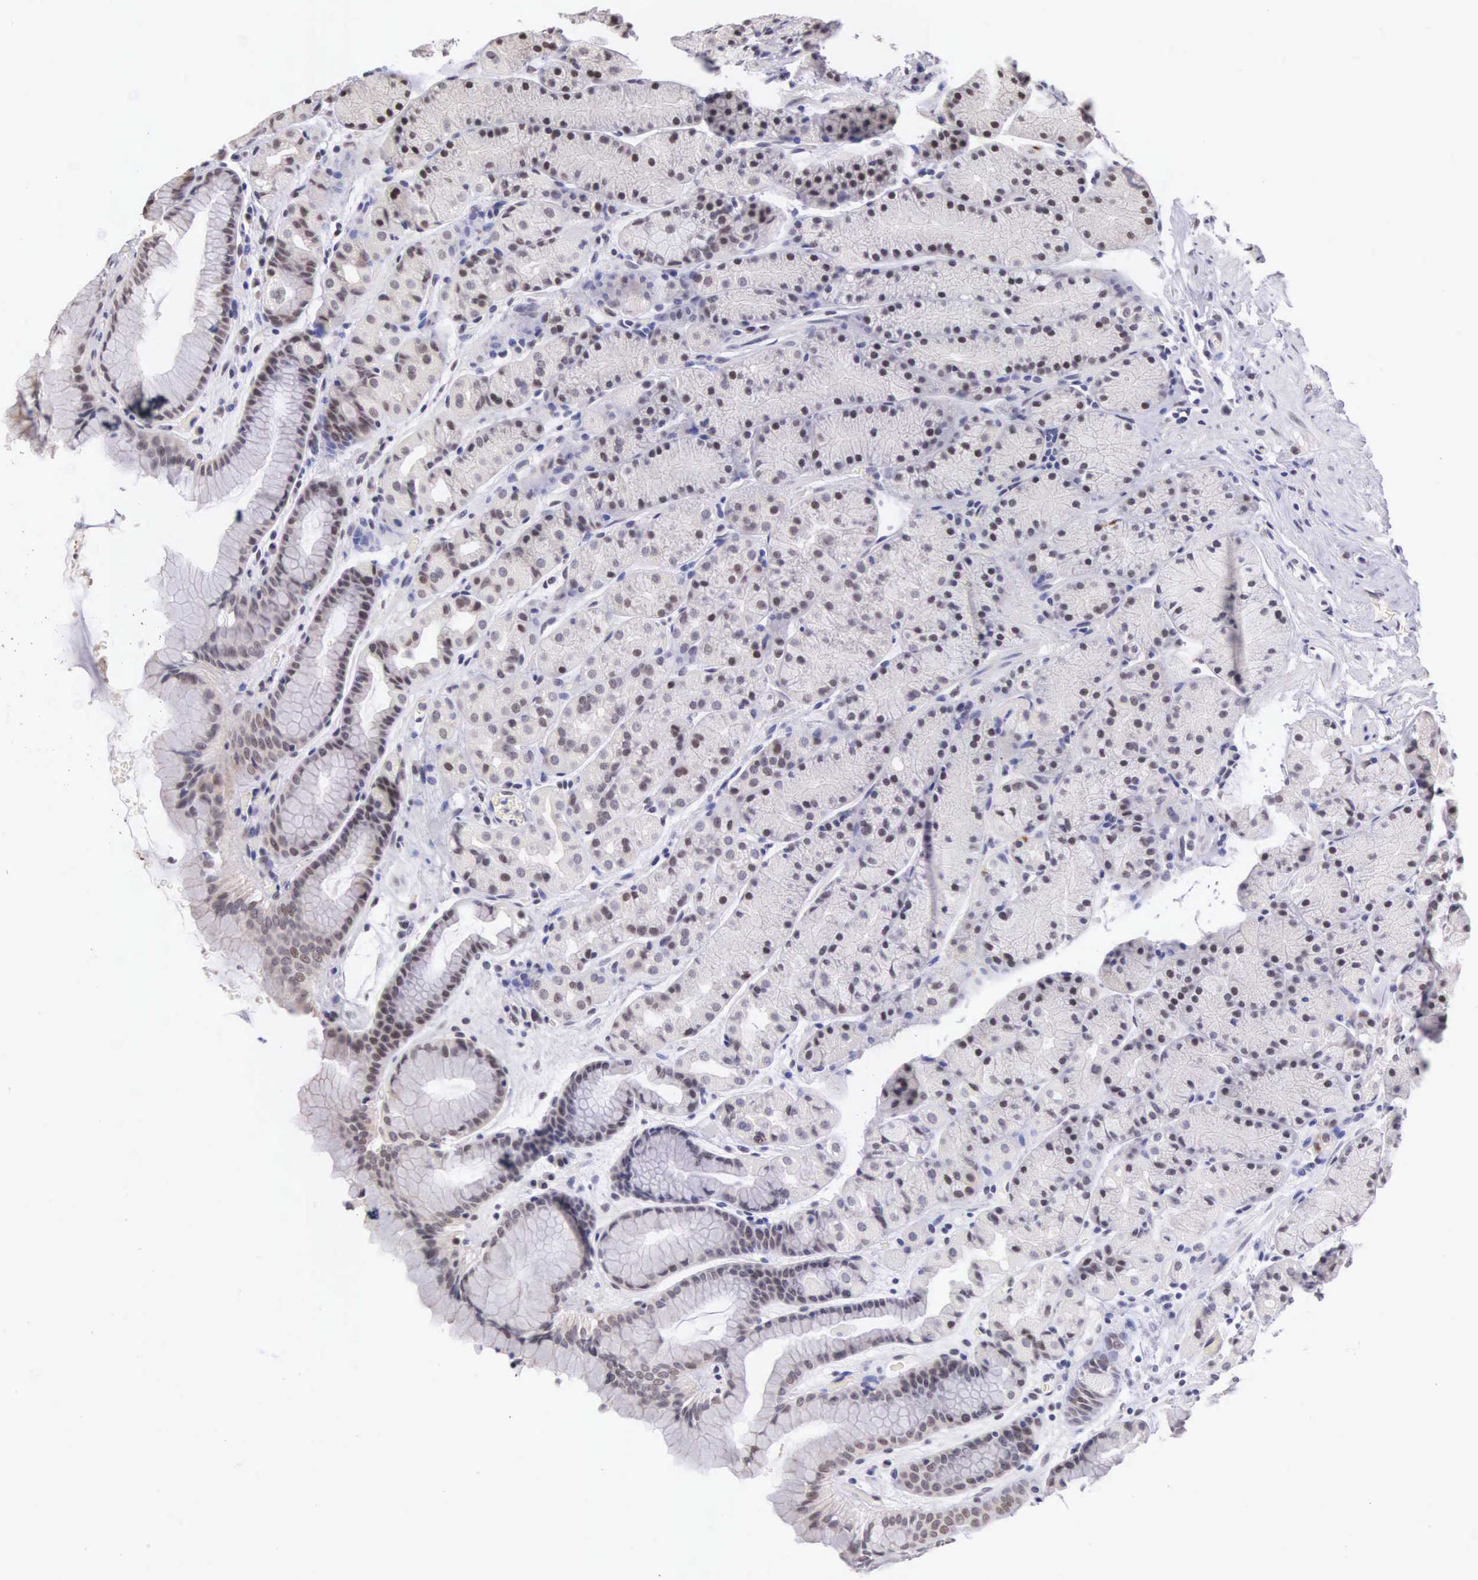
{"staining": {"intensity": "weak", "quantity": "25%-75%", "location": "nuclear"}, "tissue": "stomach", "cell_type": "Glandular cells", "image_type": "normal", "snomed": [{"axis": "morphology", "description": "Normal tissue, NOS"}, {"axis": "topography", "description": "Stomach, upper"}], "caption": "IHC (DAB) staining of normal human stomach shows weak nuclear protein staining in about 25%-75% of glandular cells.", "gene": "HMGXB4", "patient": {"sex": "male", "age": 72}}